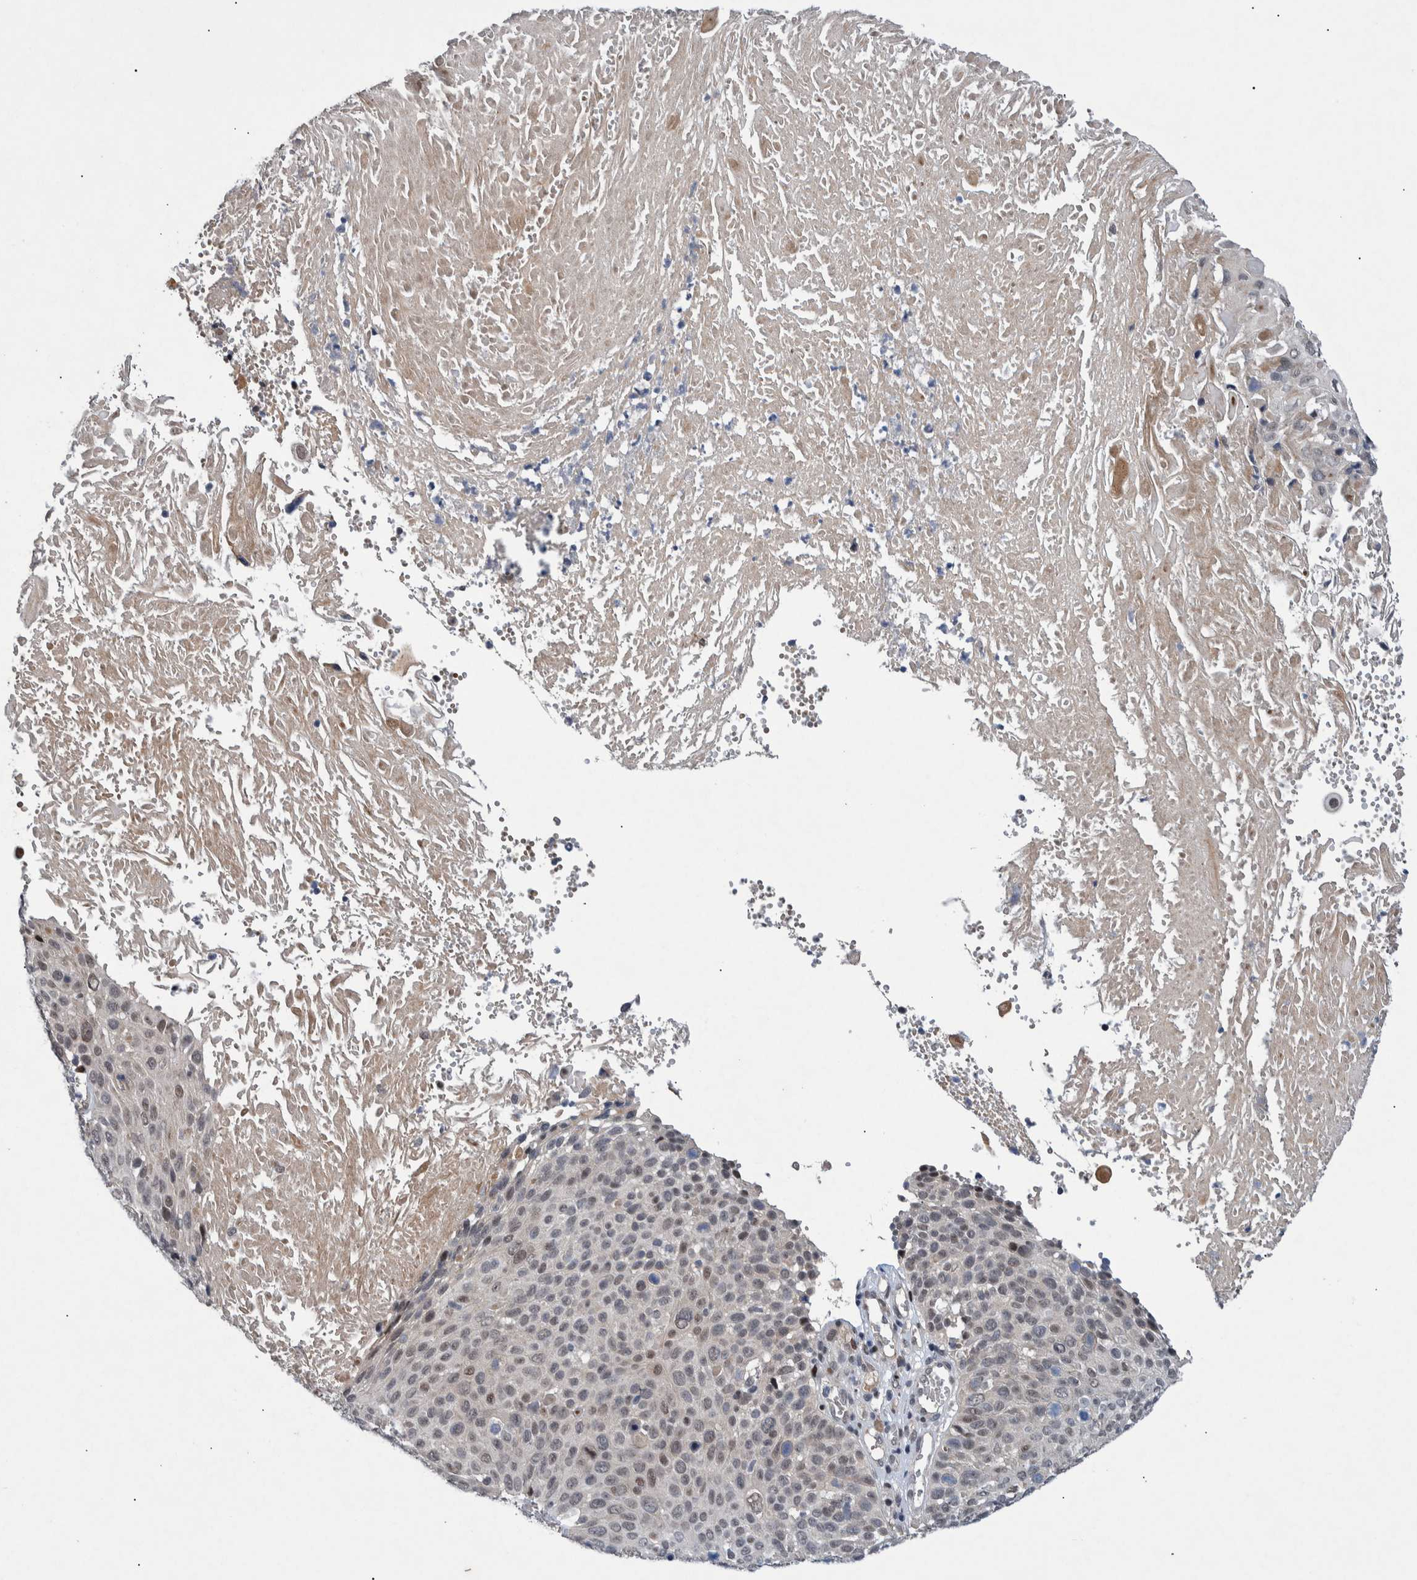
{"staining": {"intensity": "weak", "quantity": ">75%", "location": "nuclear"}, "tissue": "cervical cancer", "cell_type": "Tumor cells", "image_type": "cancer", "snomed": [{"axis": "morphology", "description": "Squamous cell carcinoma, NOS"}, {"axis": "topography", "description": "Cervix"}], "caption": "Protein positivity by immunohistochemistry reveals weak nuclear positivity in approximately >75% of tumor cells in cervical squamous cell carcinoma.", "gene": "ESRP1", "patient": {"sex": "female", "age": 74}}